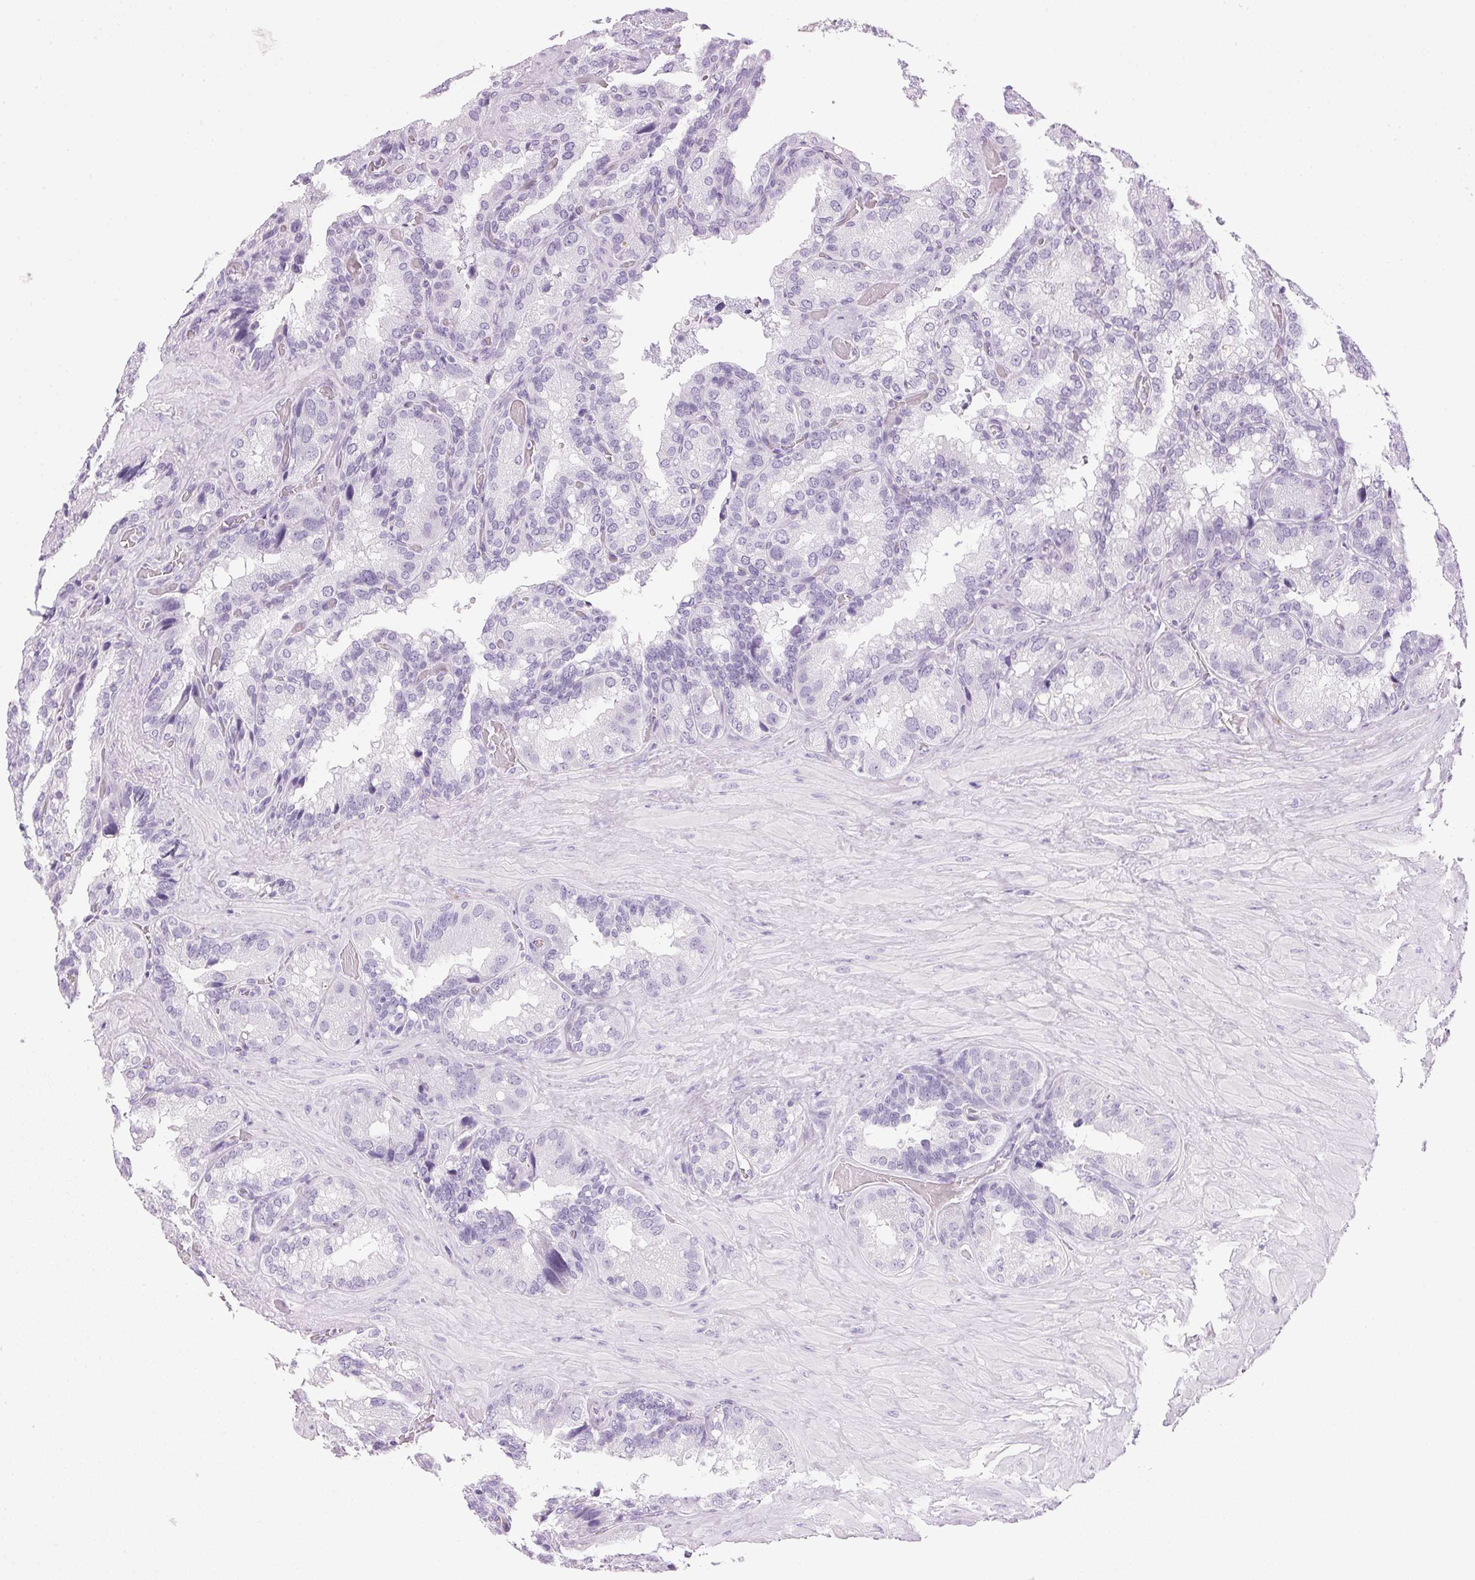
{"staining": {"intensity": "negative", "quantity": "none", "location": "none"}, "tissue": "seminal vesicle", "cell_type": "Glandular cells", "image_type": "normal", "snomed": [{"axis": "morphology", "description": "Normal tissue, NOS"}, {"axis": "topography", "description": "Seminal veicle"}], "caption": "DAB immunohistochemical staining of unremarkable seminal vesicle reveals no significant expression in glandular cells.", "gene": "IGFBP1", "patient": {"sex": "male", "age": 60}}